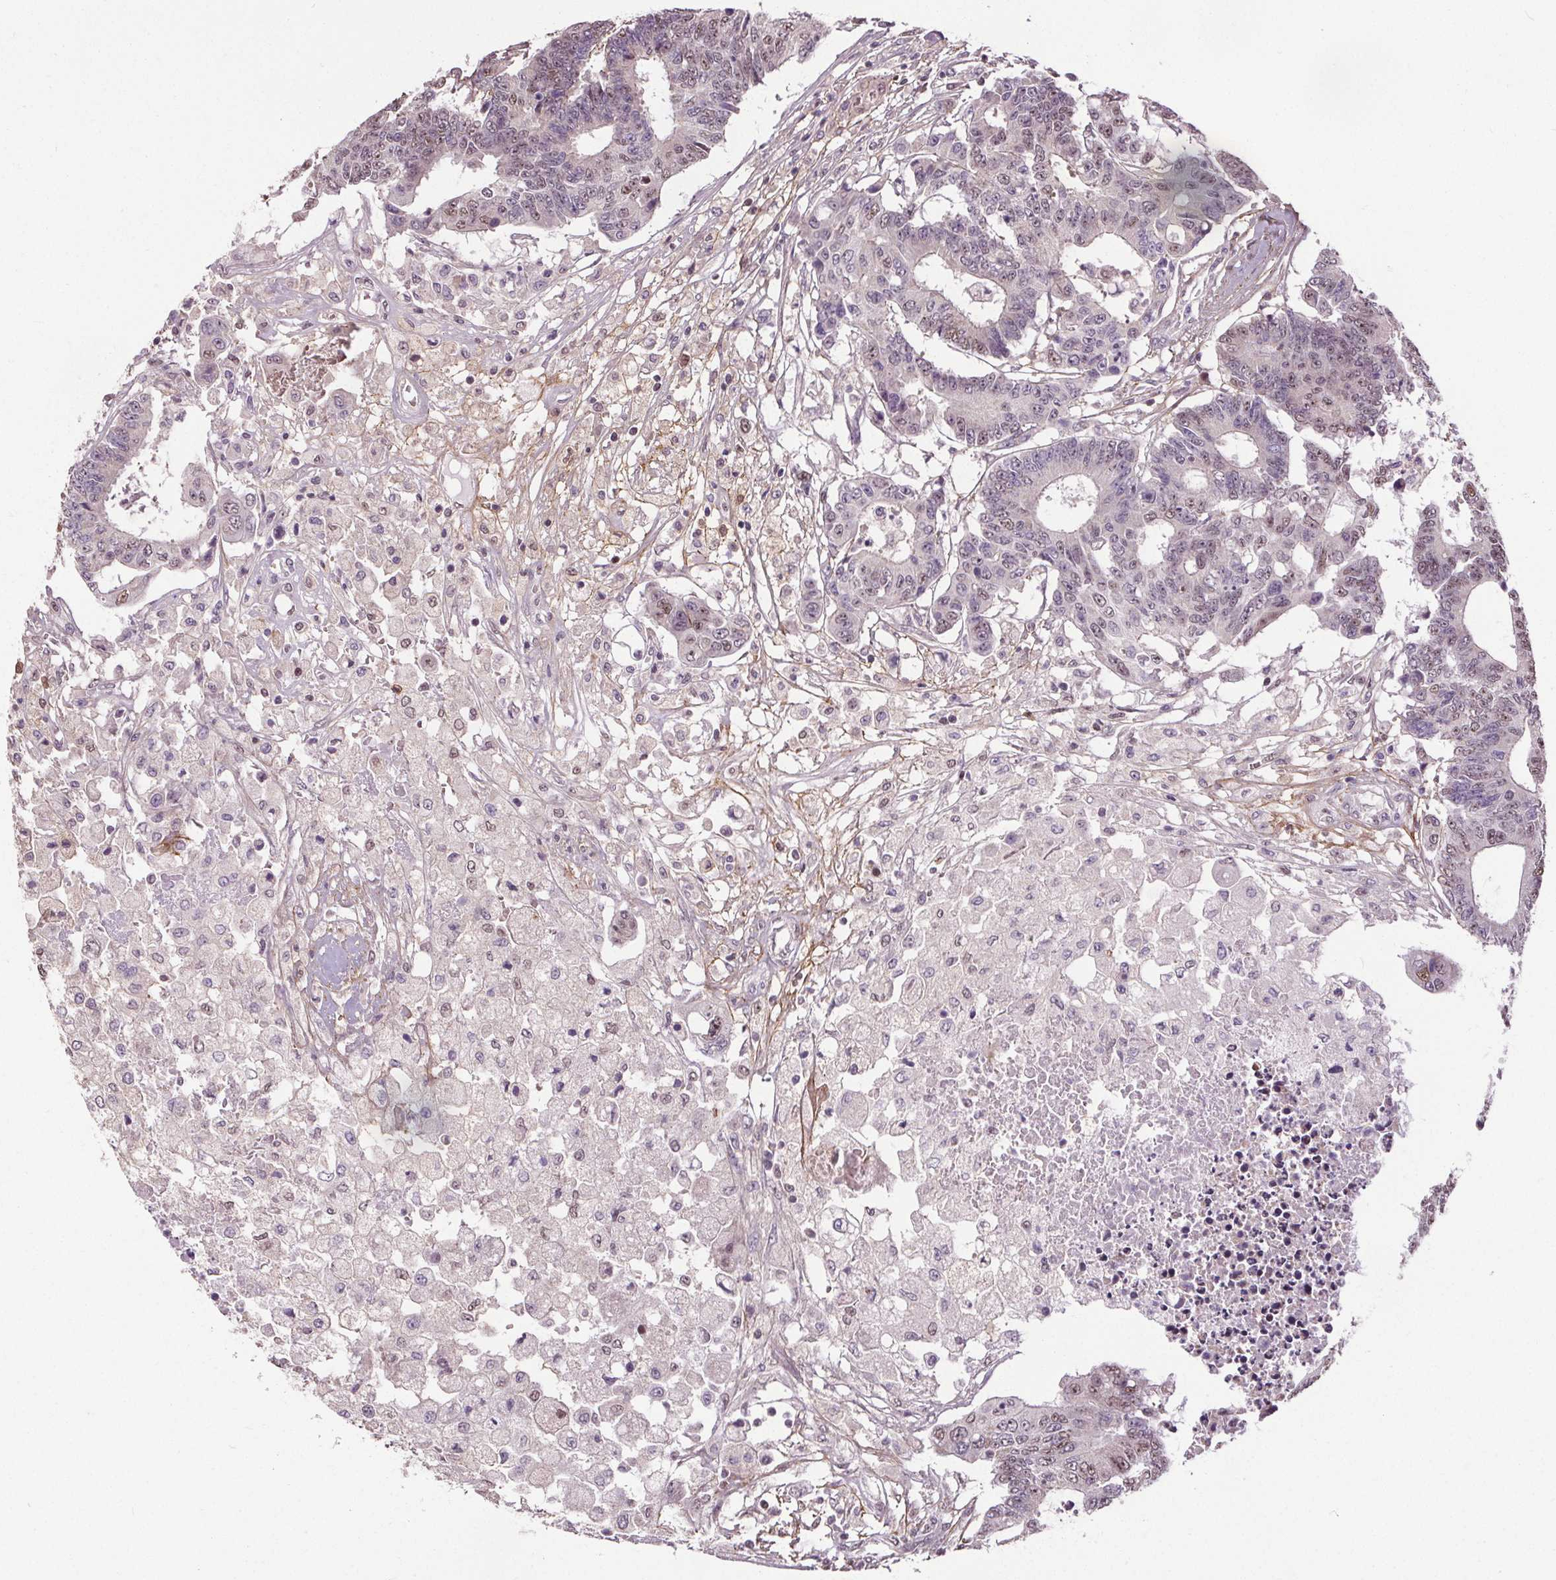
{"staining": {"intensity": "weak", "quantity": "<25%", "location": "nuclear"}, "tissue": "colorectal cancer", "cell_type": "Tumor cells", "image_type": "cancer", "snomed": [{"axis": "morphology", "description": "Adenocarcinoma, NOS"}, {"axis": "topography", "description": "Colon"}], "caption": "Immunohistochemistry histopathology image of neoplastic tissue: human adenocarcinoma (colorectal) stained with DAB (3,3'-diaminobenzidine) displays no significant protein positivity in tumor cells.", "gene": "KIAA0232", "patient": {"sex": "female", "age": 48}}